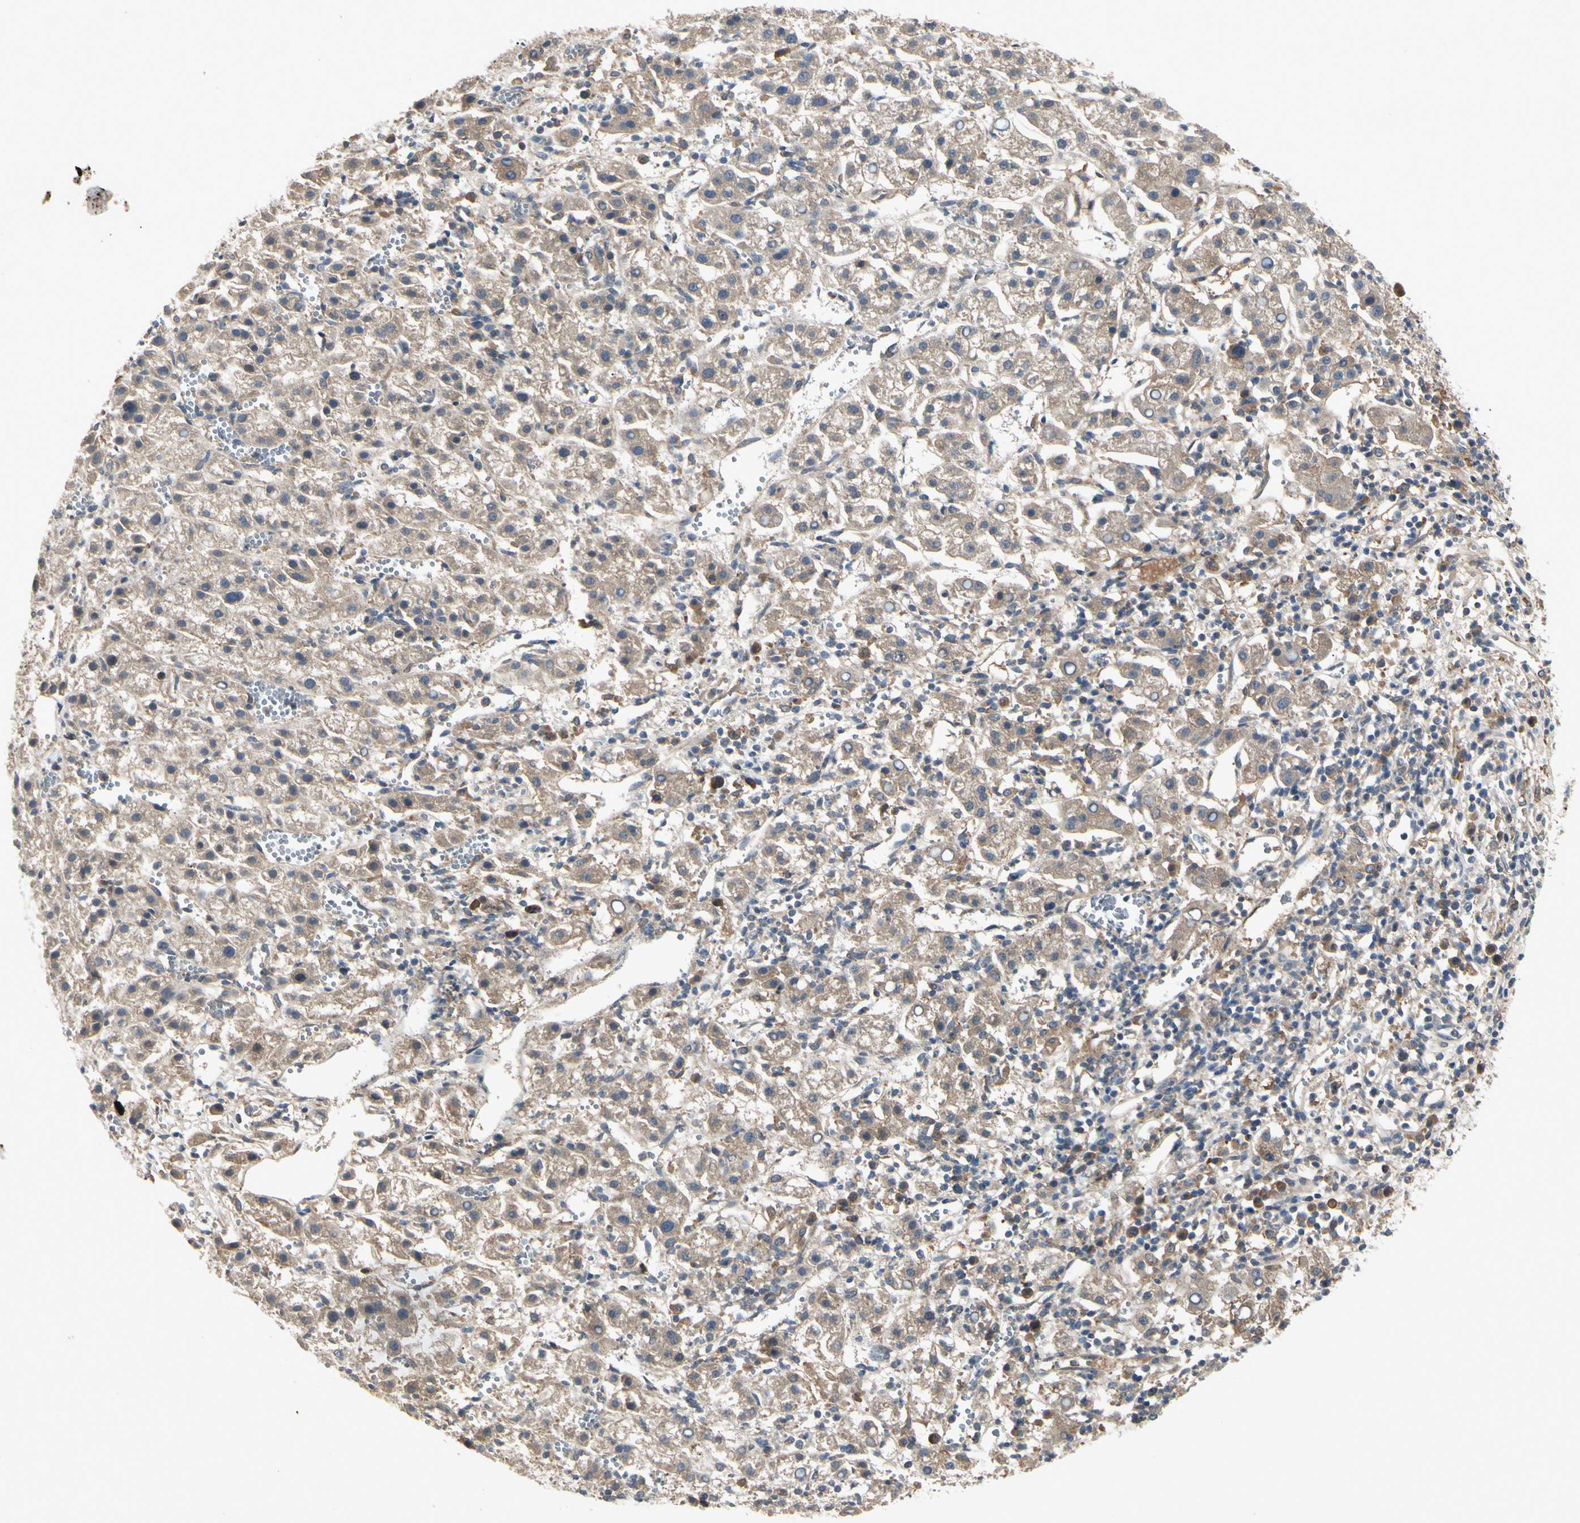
{"staining": {"intensity": "moderate", "quantity": ">75%", "location": "cytoplasmic/membranous"}, "tissue": "liver cancer", "cell_type": "Tumor cells", "image_type": "cancer", "snomed": [{"axis": "morphology", "description": "Carcinoma, Hepatocellular, NOS"}, {"axis": "topography", "description": "Liver"}], "caption": "Brown immunohistochemical staining in liver cancer shows moderate cytoplasmic/membranous positivity in approximately >75% of tumor cells. (IHC, brightfield microscopy, high magnification).", "gene": "RNF14", "patient": {"sex": "female", "age": 58}}